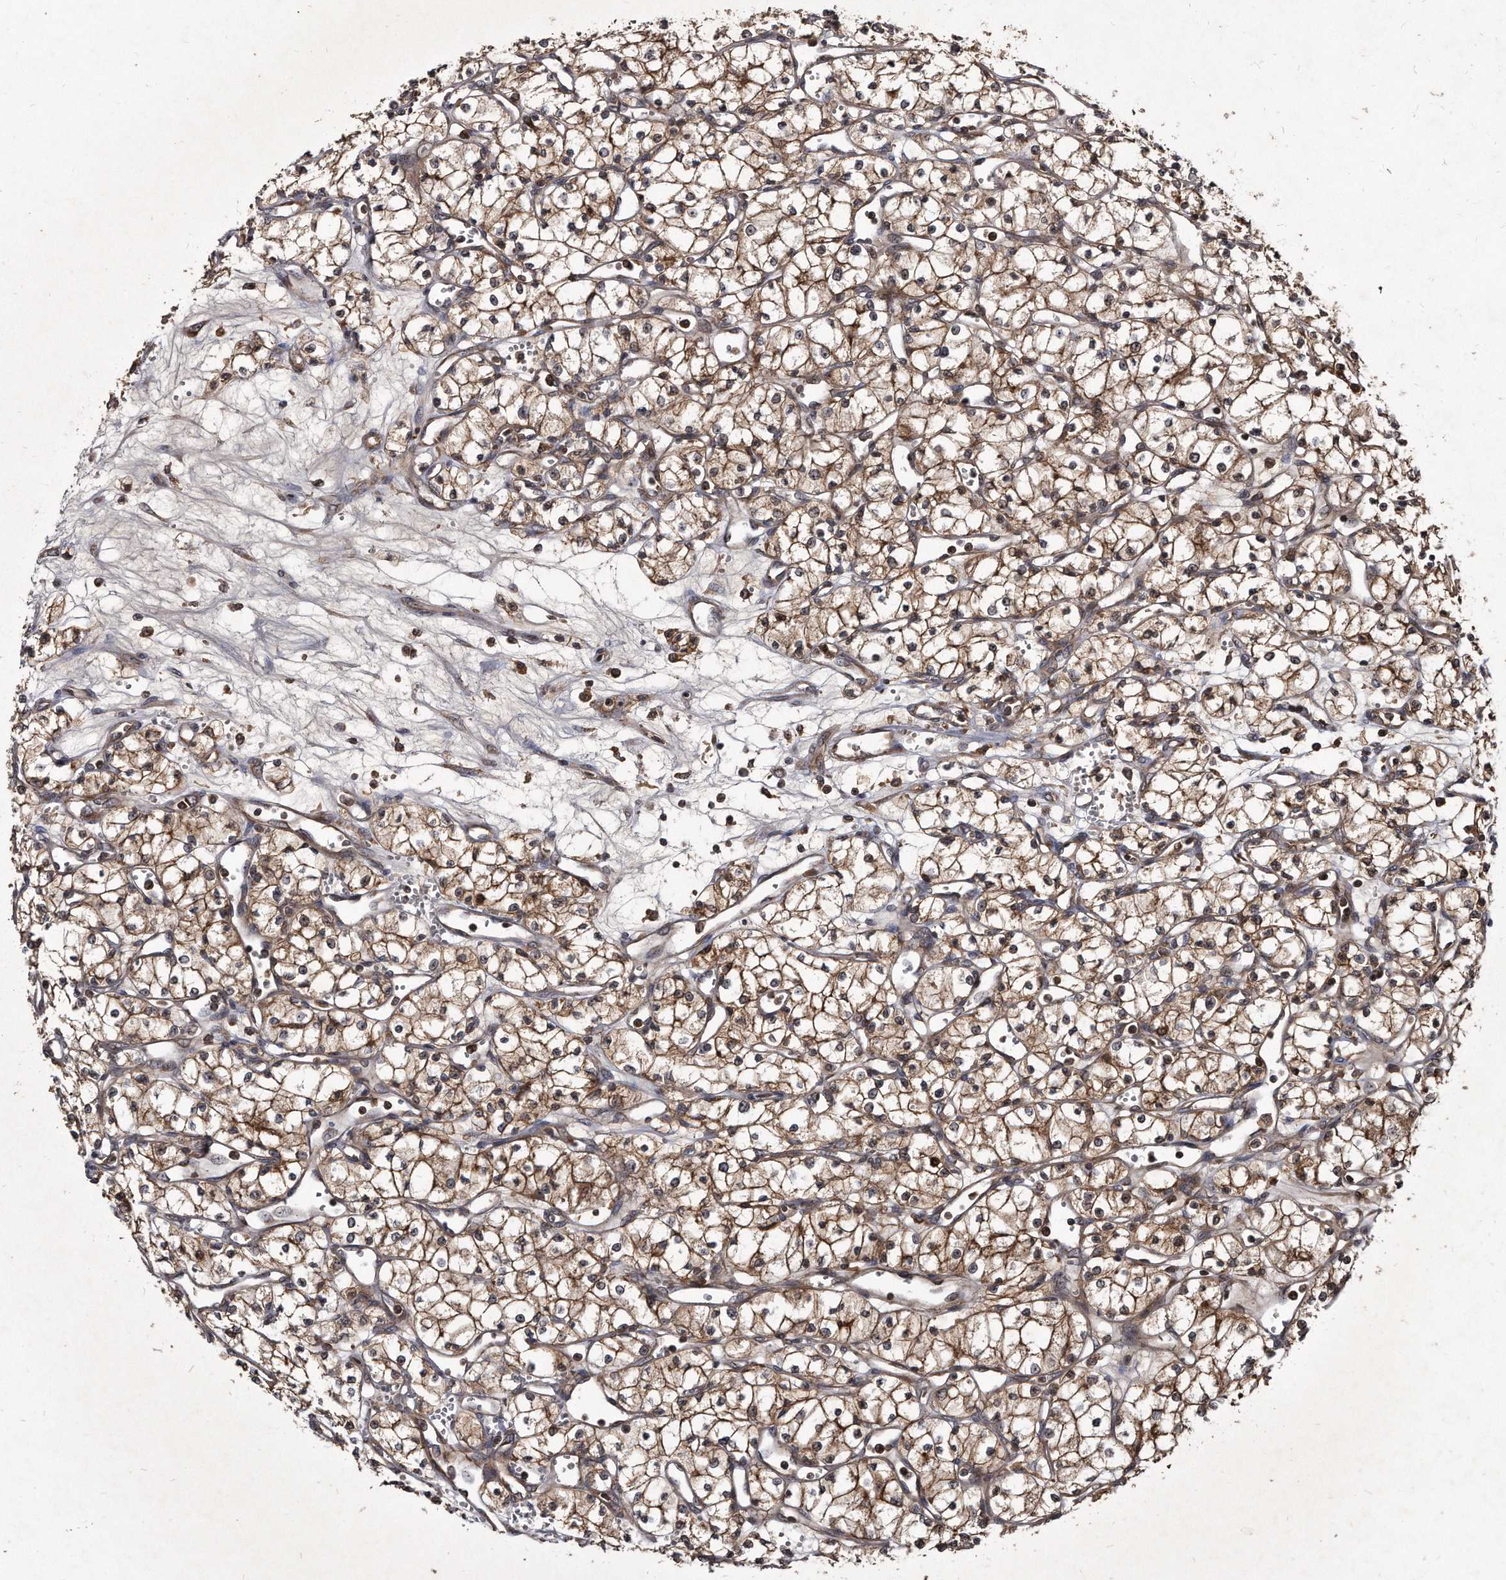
{"staining": {"intensity": "moderate", "quantity": ">75%", "location": "cytoplasmic/membranous"}, "tissue": "renal cancer", "cell_type": "Tumor cells", "image_type": "cancer", "snomed": [{"axis": "morphology", "description": "Adenocarcinoma, NOS"}, {"axis": "topography", "description": "Kidney"}], "caption": "A micrograph of renal cancer stained for a protein demonstrates moderate cytoplasmic/membranous brown staining in tumor cells. (DAB (3,3'-diaminobenzidine) IHC, brown staining for protein, blue staining for nuclei).", "gene": "FAM136A", "patient": {"sex": "male", "age": 59}}